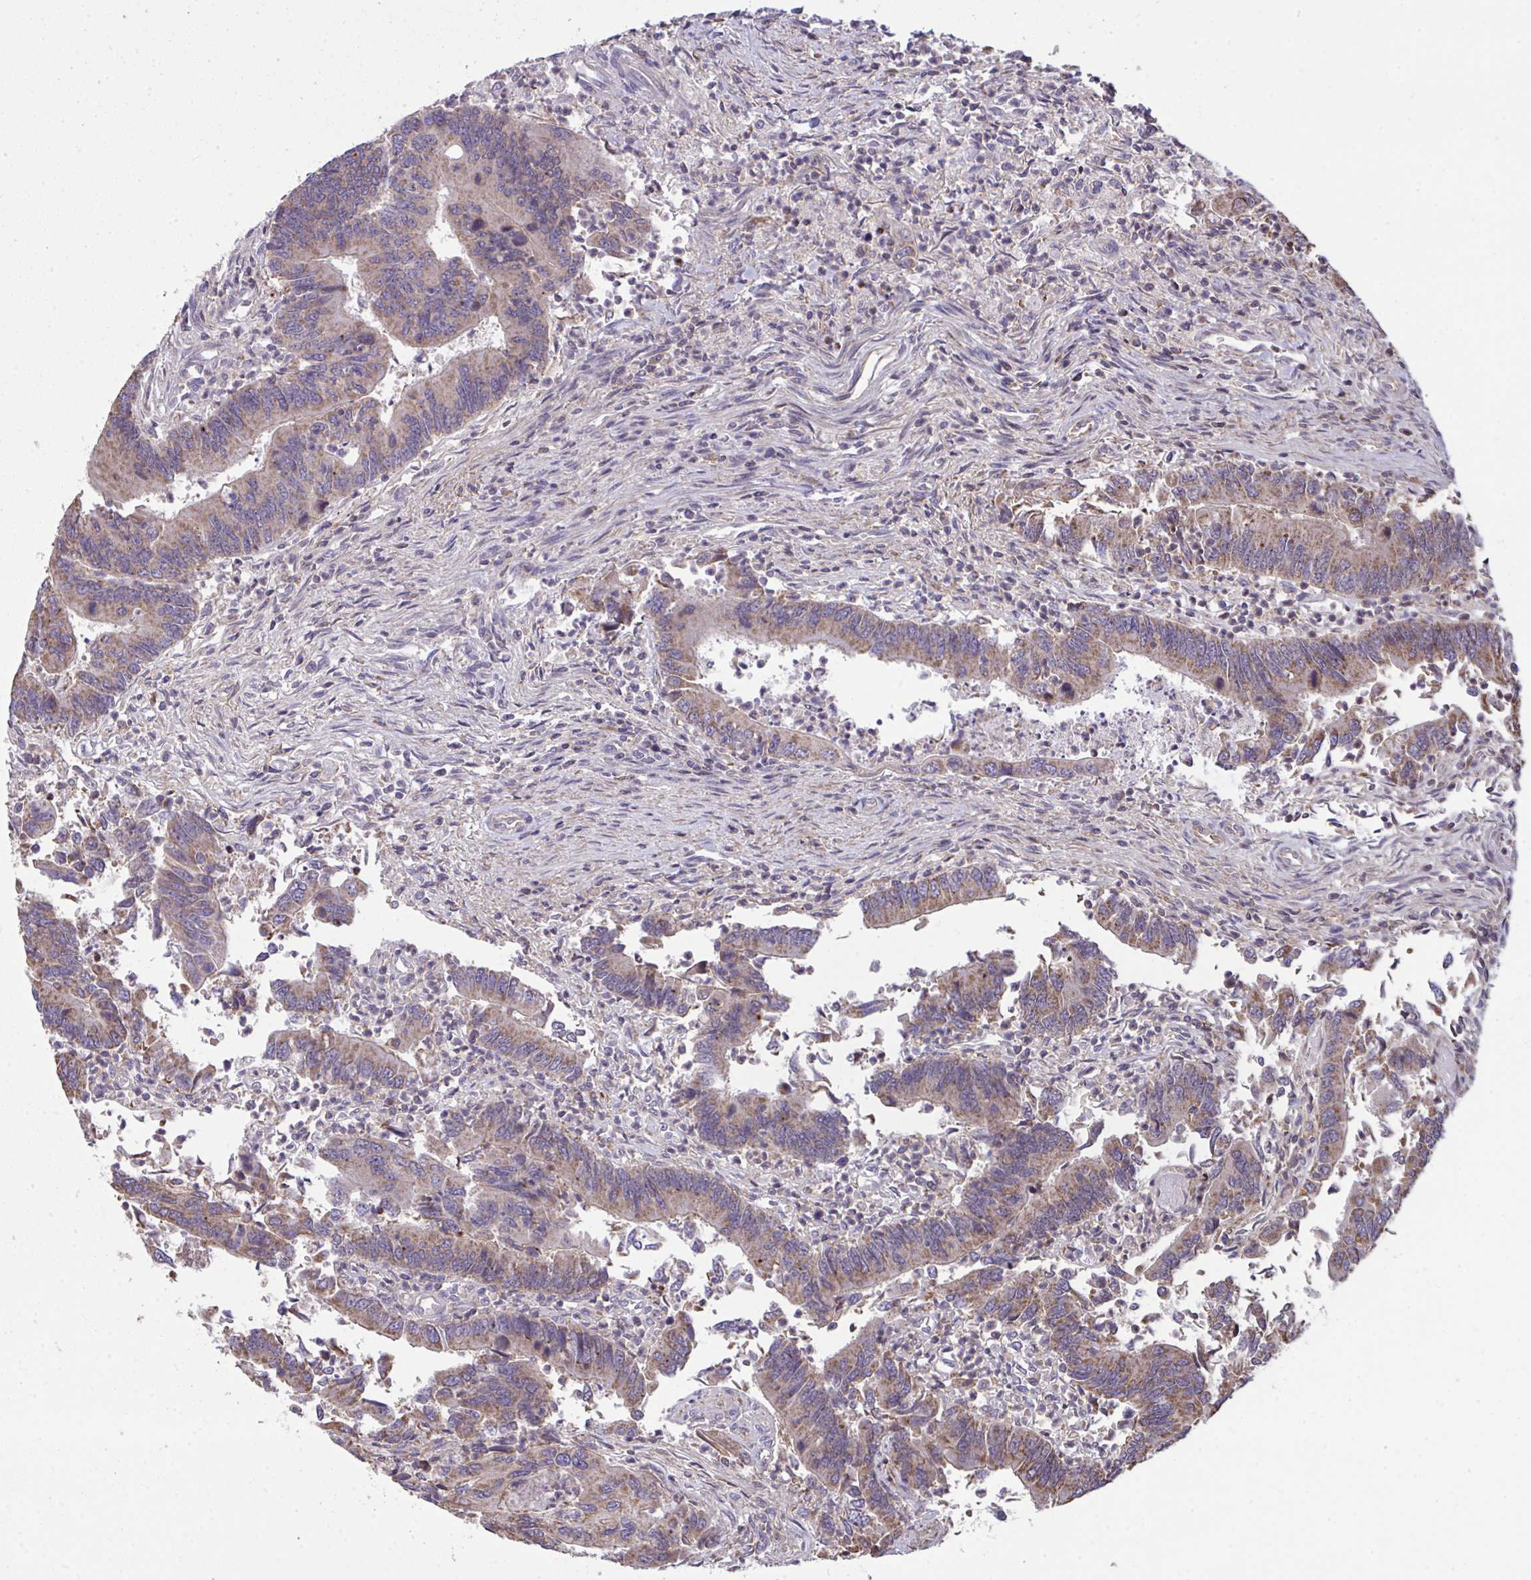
{"staining": {"intensity": "weak", "quantity": ">75%", "location": "cytoplasmic/membranous"}, "tissue": "colorectal cancer", "cell_type": "Tumor cells", "image_type": "cancer", "snomed": [{"axis": "morphology", "description": "Adenocarcinoma, NOS"}, {"axis": "topography", "description": "Colon"}], "caption": "Tumor cells exhibit weak cytoplasmic/membranous positivity in approximately >75% of cells in colorectal cancer (adenocarcinoma). (IHC, brightfield microscopy, high magnification).", "gene": "PPM1H", "patient": {"sex": "female", "age": 67}}